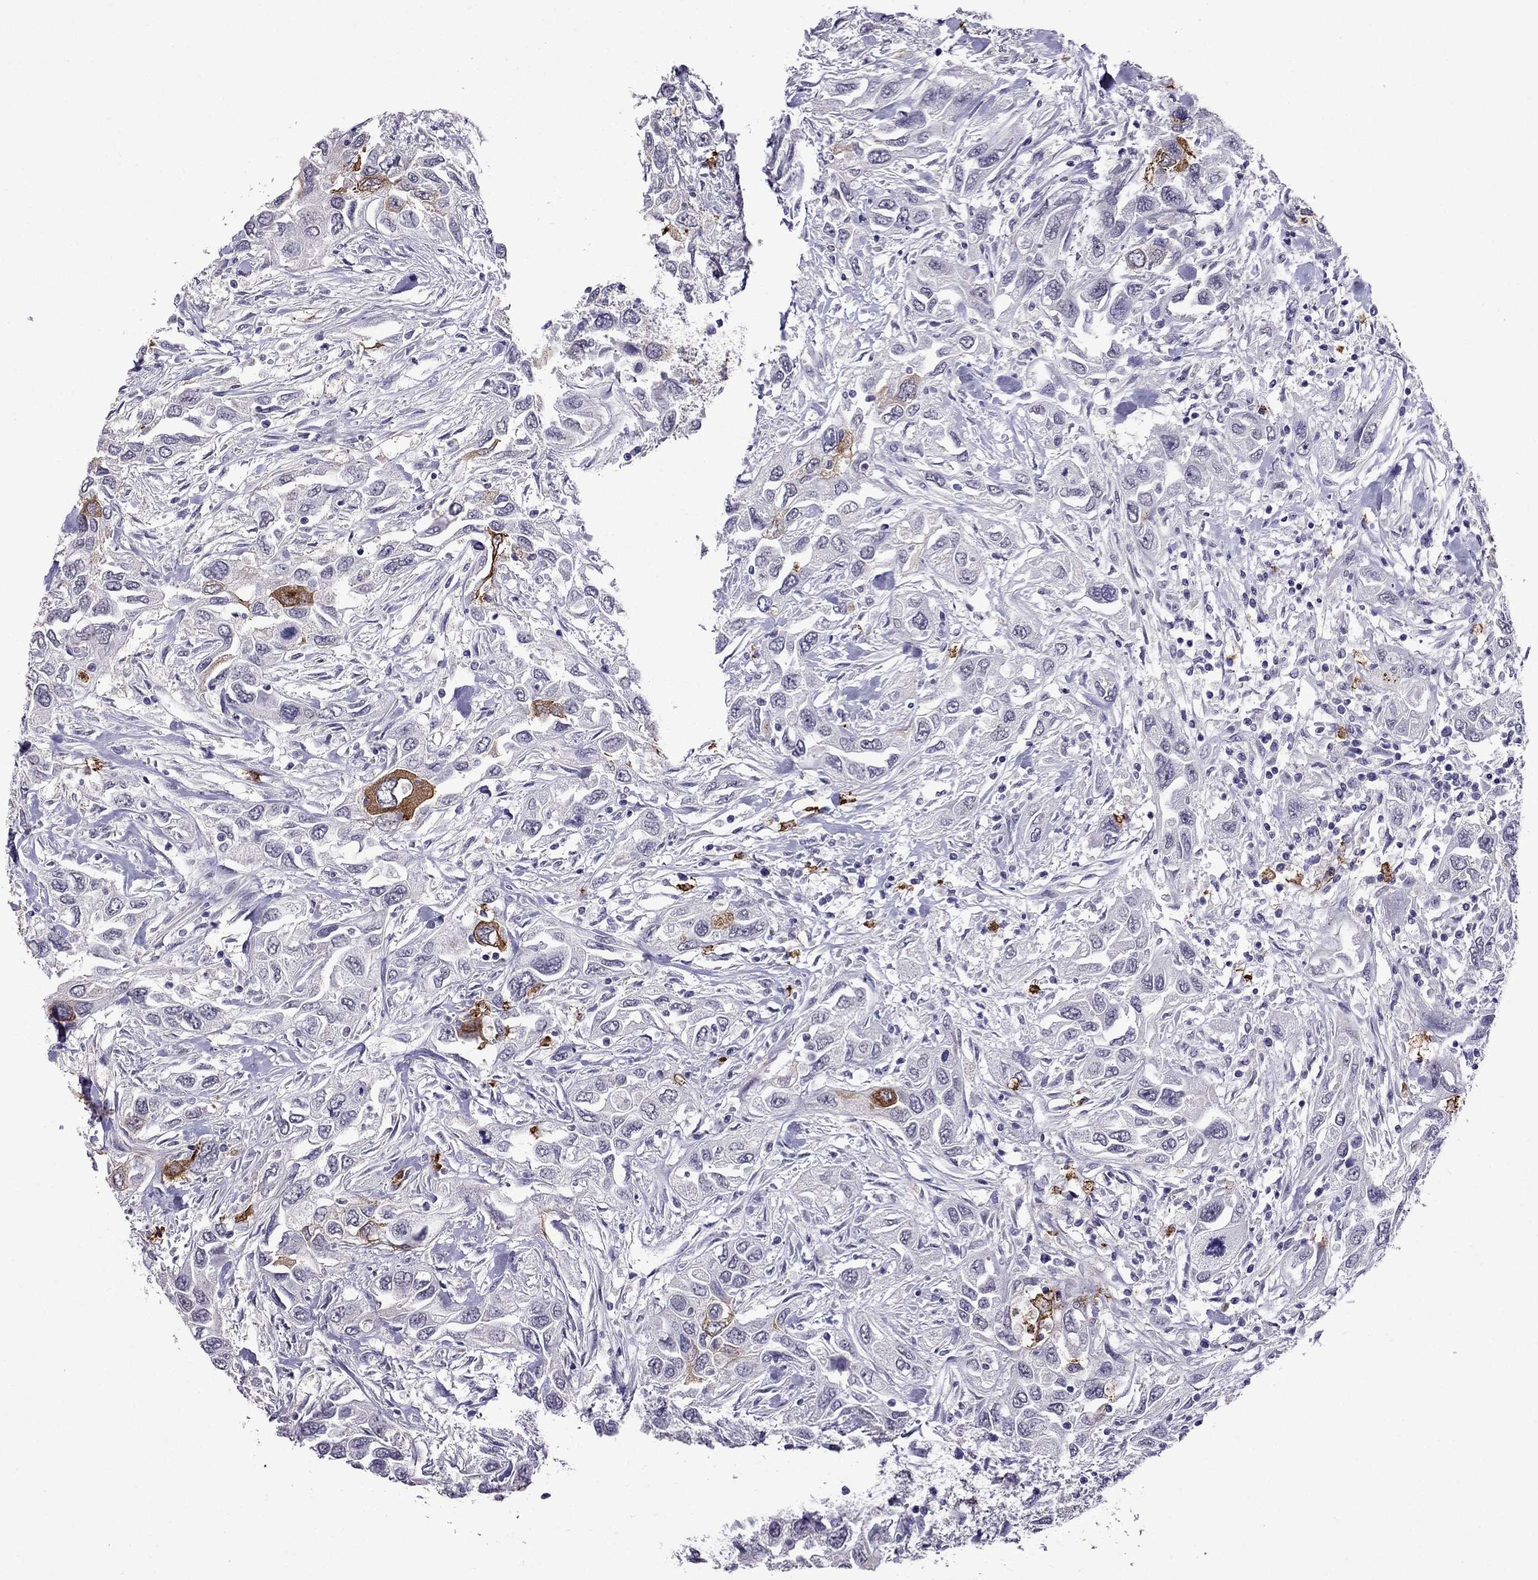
{"staining": {"intensity": "strong", "quantity": "<25%", "location": "cytoplasmic/membranous"}, "tissue": "urothelial cancer", "cell_type": "Tumor cells", "image_type": "cancer", "snomed": [{"axis": "morphology", "description": "Urothelial carcinoma, High grade"}, {"axis": "topography", "description": "Urinary bladder"}], "caption": "Brown immunohistochemical staining in human urothelial cancer reveals strong cytoplasmic/membranous staining in approximately <25% of tumor cells. (DAB = brown stain, brightfield microscopy at high magnification).", "gene": "OLFM4", "patient": {"sex": "male", "age": 76}}